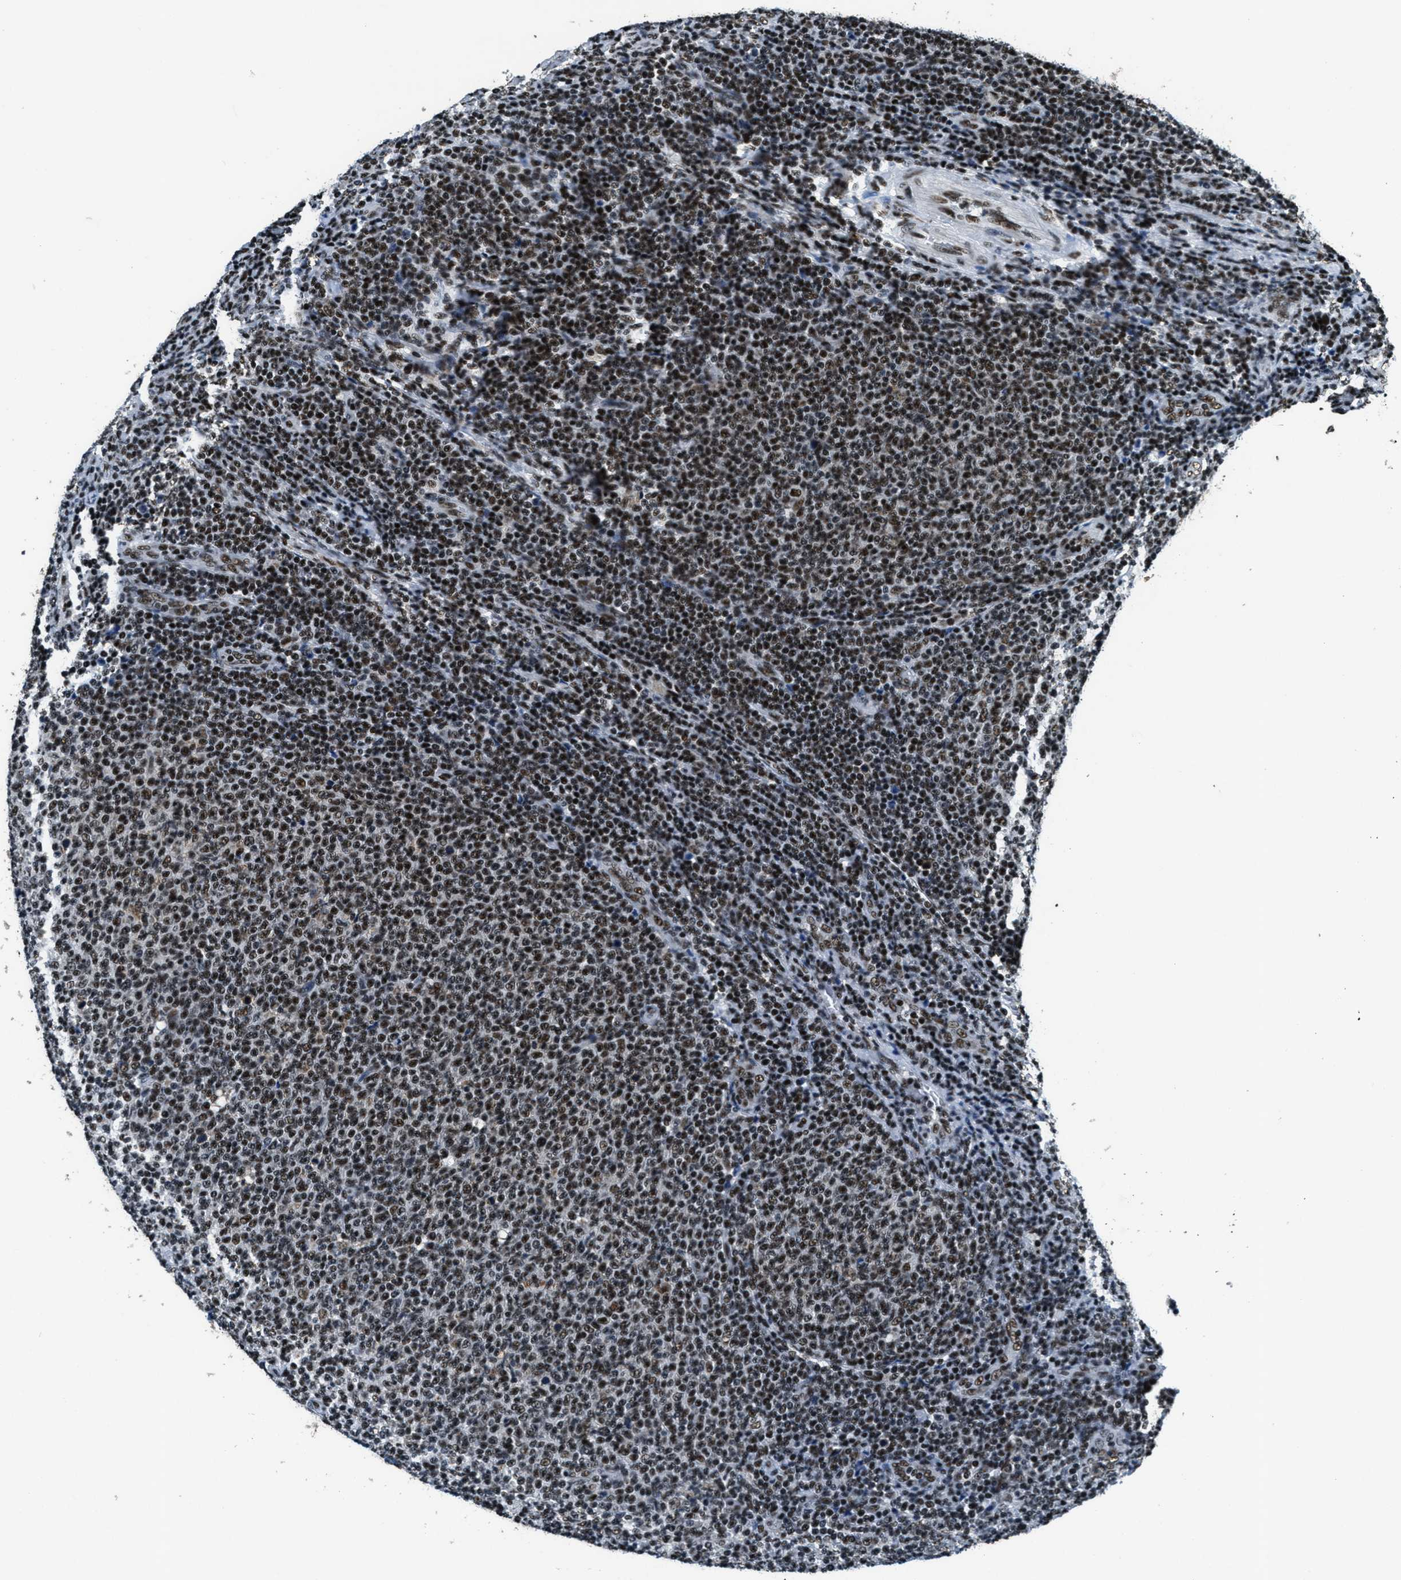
{"staining": {"intensity": "strong", "quantity": ">75%", "location": "nuclear"}, "tissue": "lymphoma", "cell_type": "Tumor cells", "image_type": "cancer", "snomed": [{"axis": "morphology", "description": "Malignant lymphoma, non-Hodgkin's type, Low grade"}, {"axis": "topography", "description": "Lymph node"}], "caption": "IHC (DAB) staining of lymphoma reveals strong nuclear protein staining in about >75% of tumor cells.", "gene": "SSB", "patient": {"sex": "male", "age": 66}}